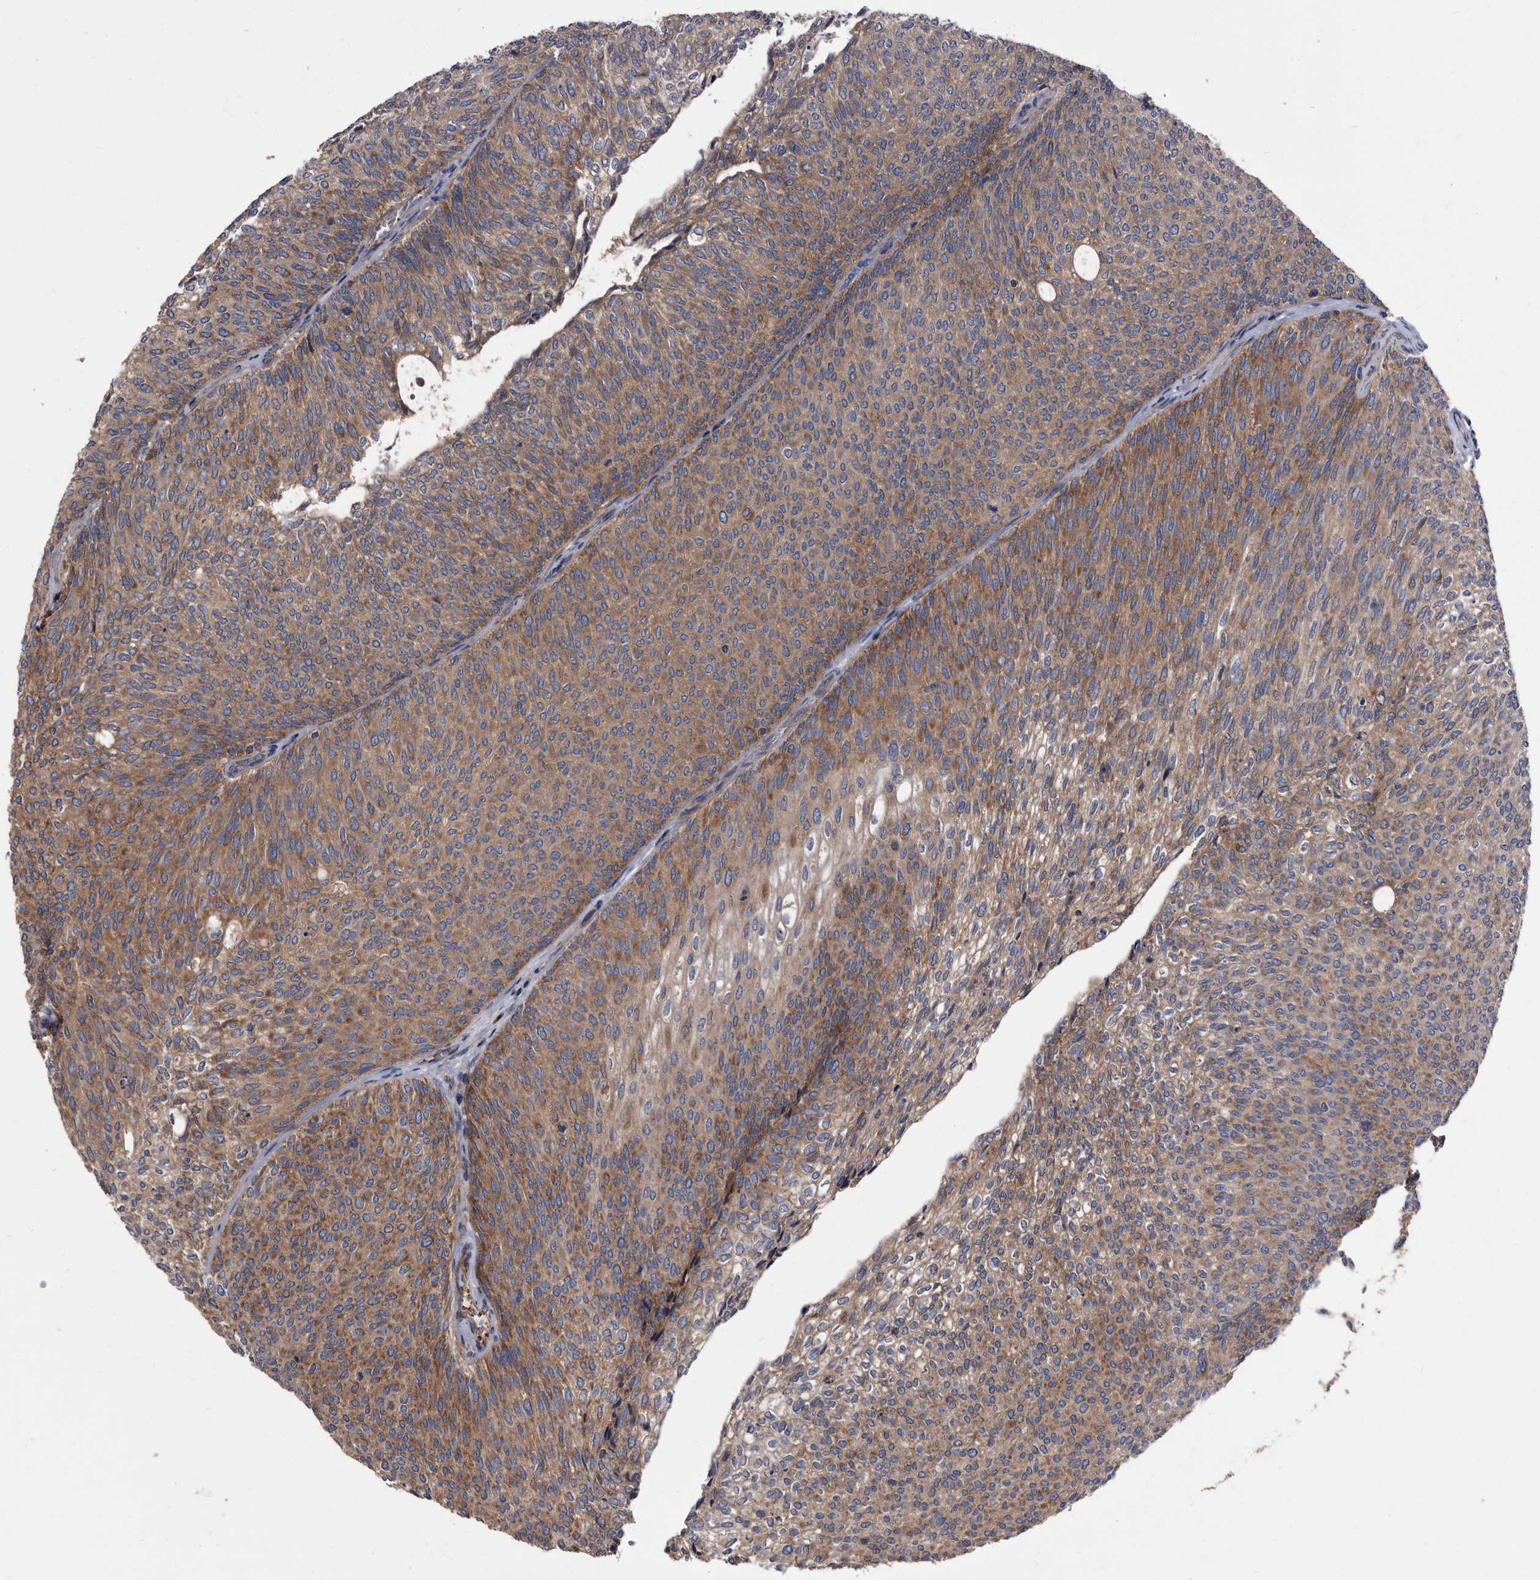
{"staining": {"intensity": "moderate", "quantity": ">75%", "location": "cytoplasmic/membranous"}, "tissue": "urothelial cancer", "cell_type": "Tumor cells", "image_type": "cancer", "snomed": [{"axis": "morphology", "description": "Urothelial carcinoma, Low grade"}, {"axis": "topography", "description": "Urinary bladder"}], "caption": "Approximately >75% of tumor cells in human urothelial cancer display moderate cytoplasmic/membranous protein positivity as visualized by brown immunohistochemical staining.", "gene": "DTNBP1", "patient": {"sex": "female", "age": 79}}